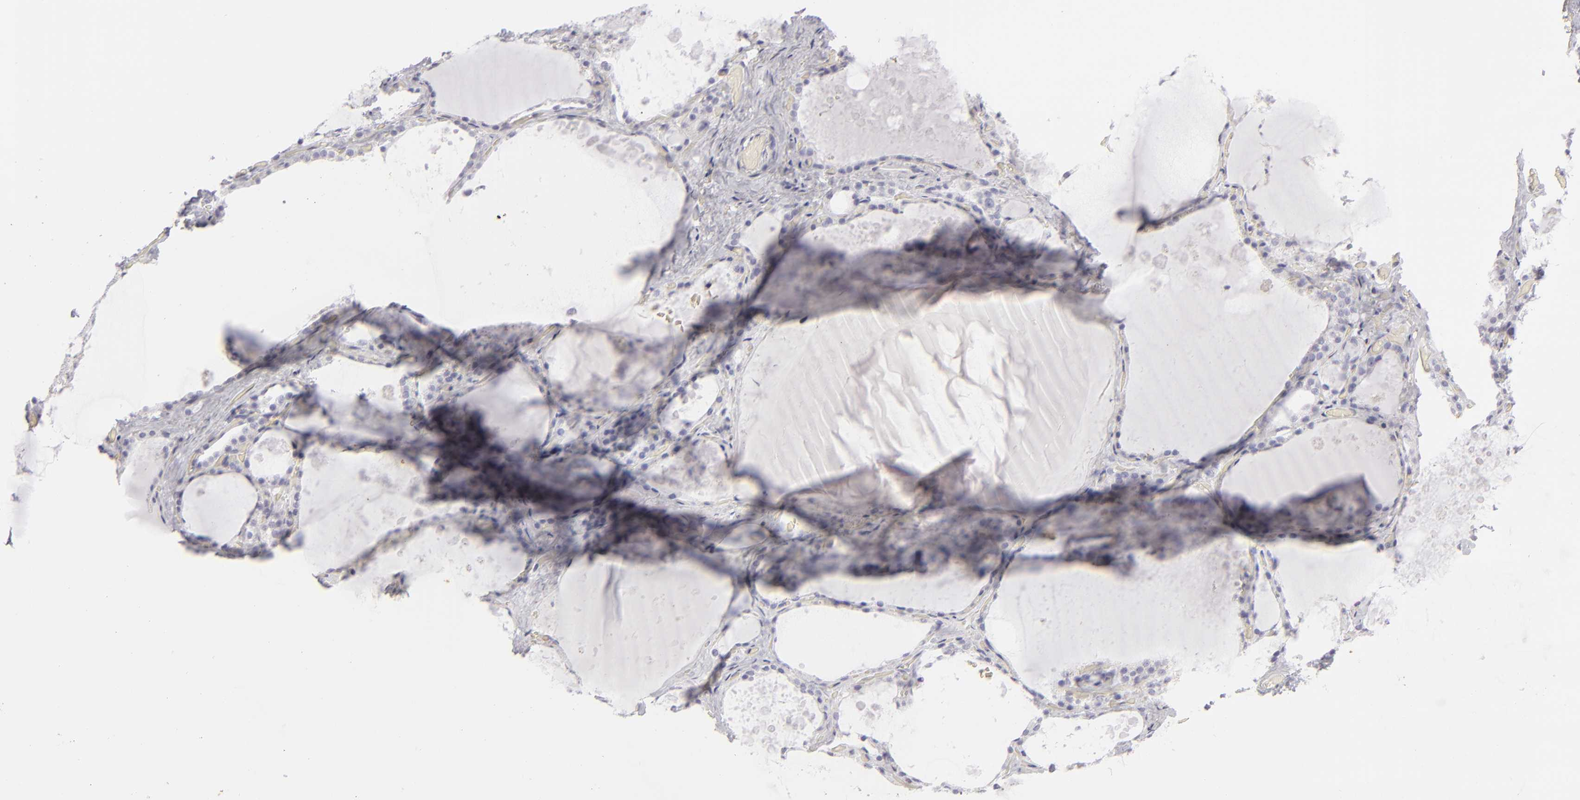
{"staining": {"intensity": "negative", "quantity": "none", "location": "none"}, "tissue": "thyroid gland", "cell_type": "Glandular cells", "image_type": "normal", "snomed": [{"axis": "morphology", "description": "Normal tissue, NOS"}, {"axis": "topography", "description": "Thyroid gland"}], "caption": "Glandular cells are negative for protein expression in normal human thyroid gland. (Brightfield microscopy of DAB (3,3'-diaminobenzidine) immunohistochemistry at high magnification).", "gene": "KRT1", "patient": {"sex": "male", "age": 61}}